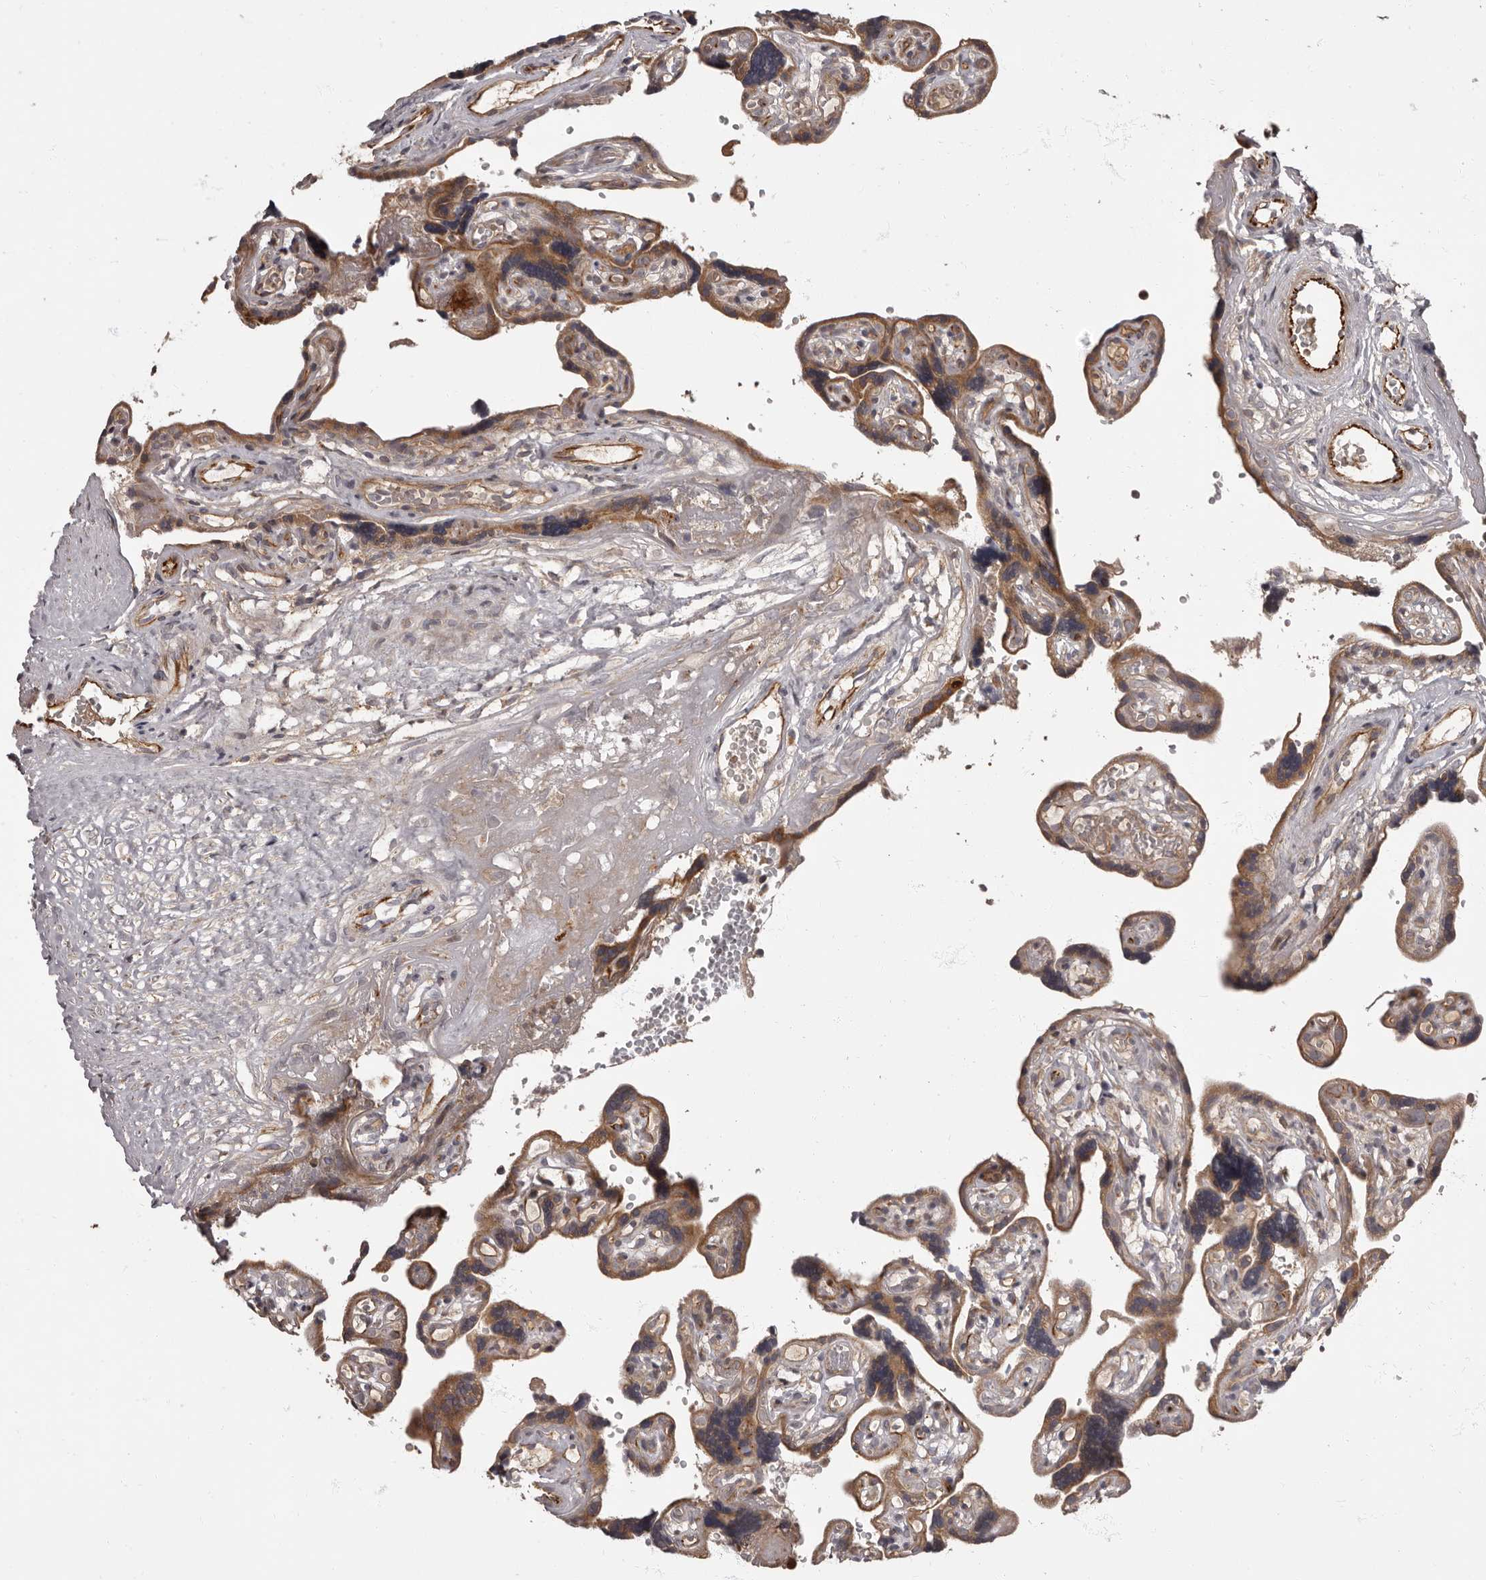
{"staining": {"intensity": "weak", "quantity": ">75%", "location": "cytoplasmic/membranous"}, "tissue": "placenta", "cell_type": "Decidual cells", "image_type": "normal", "snomed": [{"axis": "morphology", "description": "Normal tissue, NOS"}, {"axis": "topography", "description": "Placenta"}], "caption": "Brown immunohistochemical staining in unremarkable human placenta shows weak cytoplasmic/membranous expression in about >75% of decidual cells.", "gene": "ADCY2", "patient": {"sex": "female", "age": 30}}